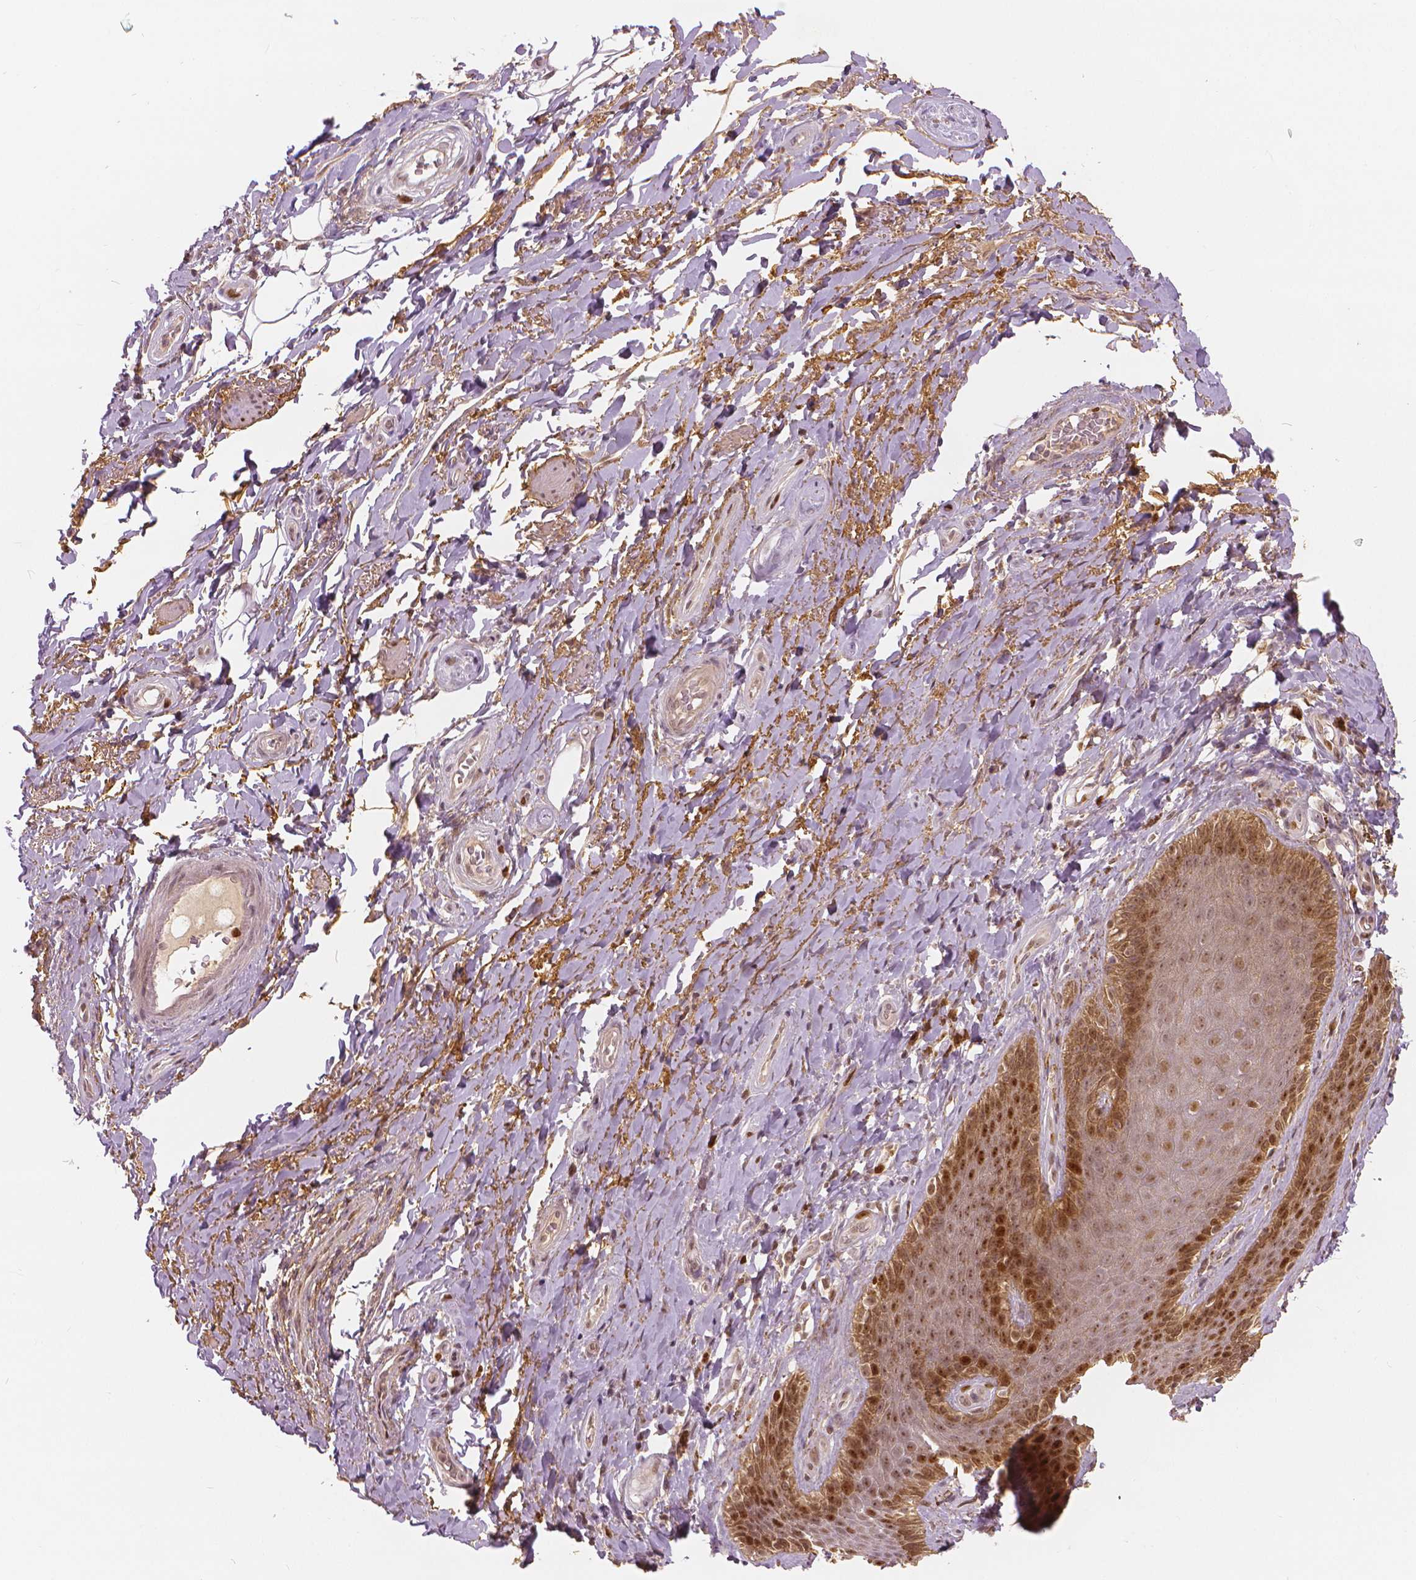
{"staining": {"intensity": "moderate", "quantity": "<25%", "location": "nuclear"}, "tissue": "adipose tissue", "cell_type": "Adipocytes", "image_type": "normal", "snomed": [{"axis": "morphology", "description": "Normal tissue, NOS"}, {"axis": "topography", "description": "Anal"}, {"axis": "topography", "description": "Peripheral nerve tissue"}], "caption": "Immunohistochemistry (IHC) histopathology image of unremarkable adipose tissue stained for a protein (brown), which shows low levels of moderate nuclear staining in approximately <25% of adipocytes.", "gene": "NSD2", "patient": {"sex": "male", "age": 53}}